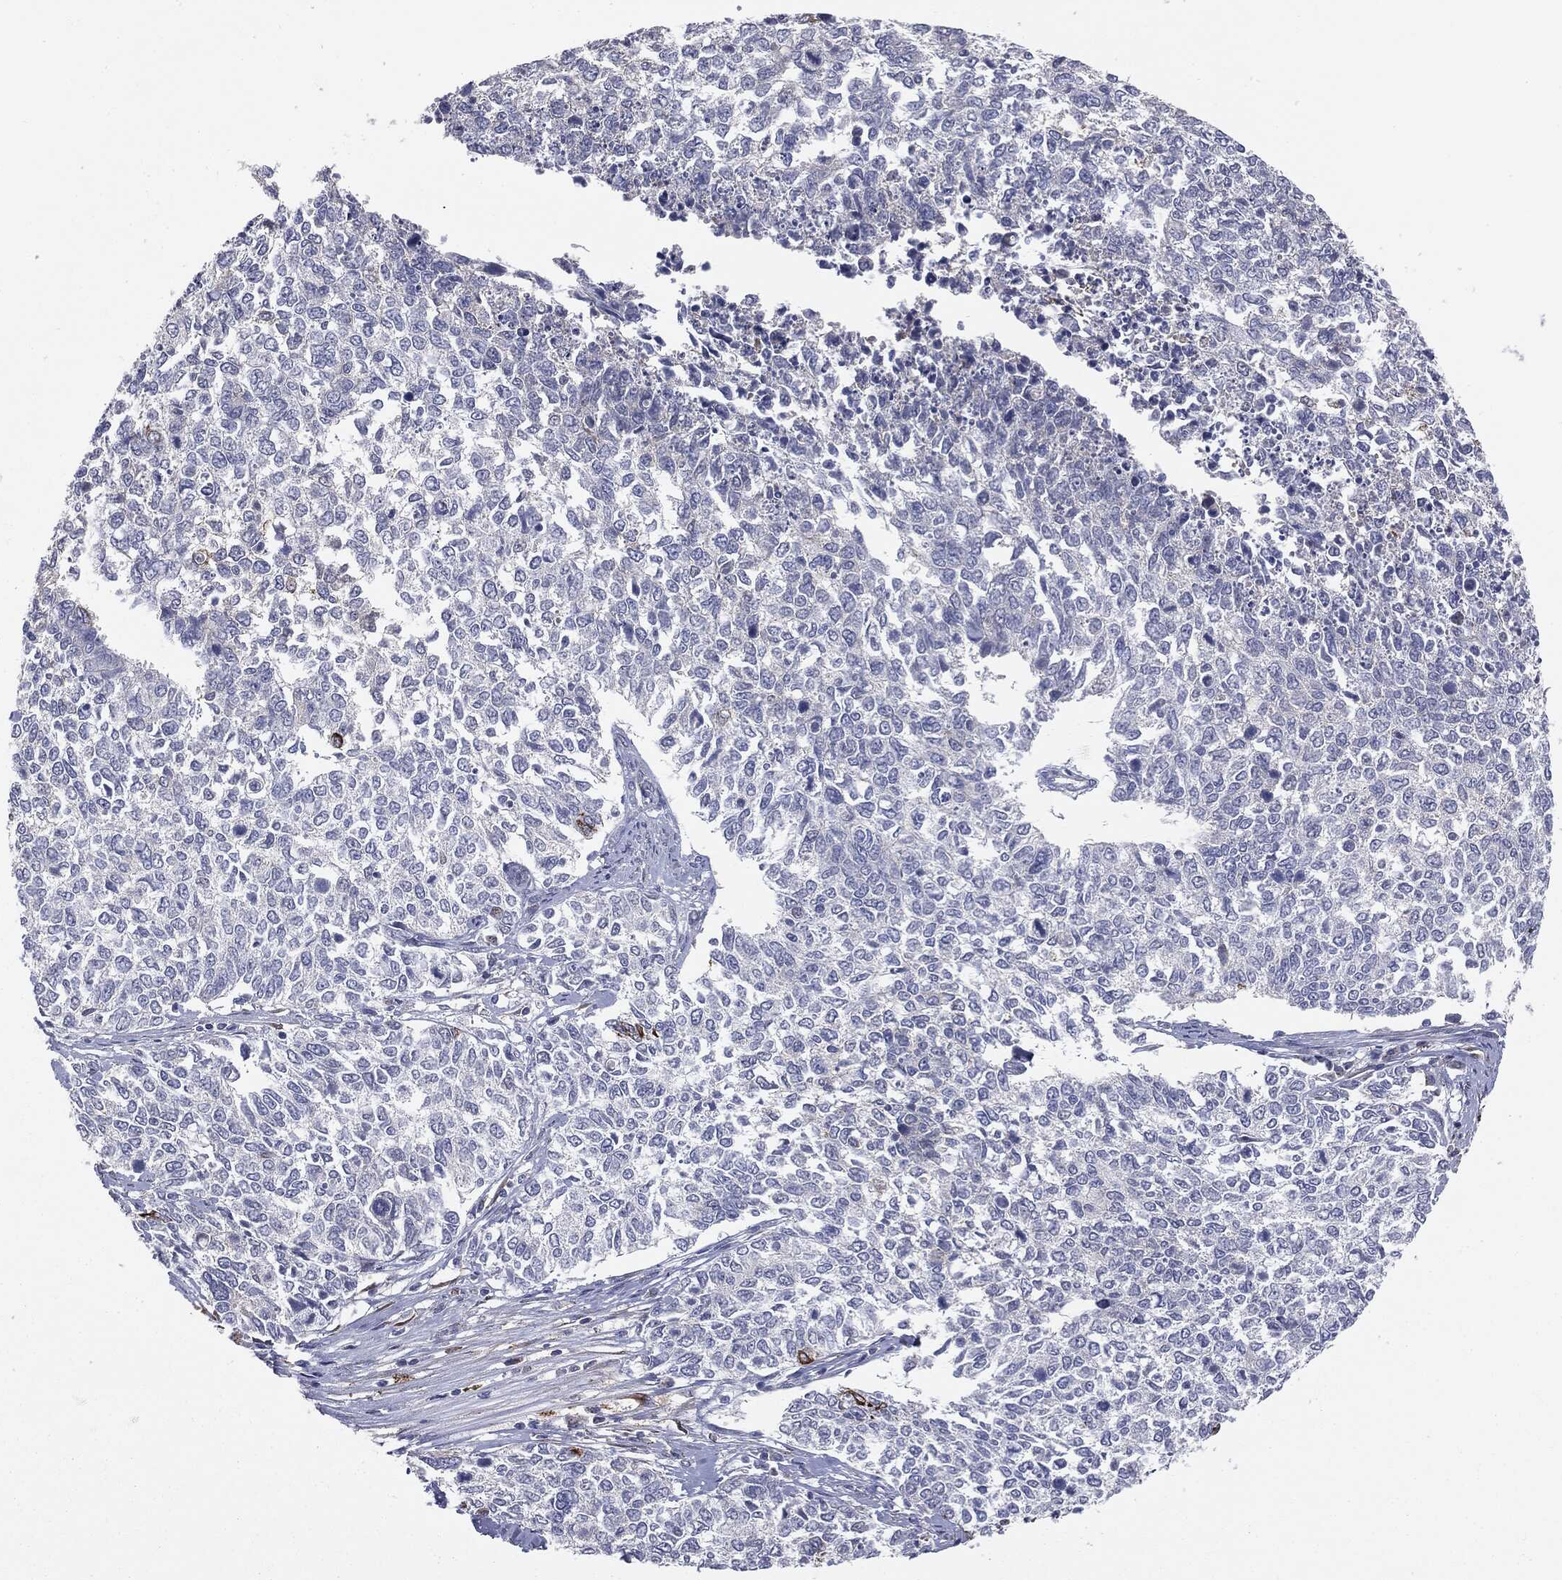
{"staining": {"intensity": "negative", "quantity": "none", "location": "none"}, "tissue": "cervical cancer", "cell_type": "Tumor cells", "image_type": "cancer", "snomed": [{"axis": "morphology", "description": "Adenocarcinoma, NOS"}, {"axis": "topography", "description": "Cervix"}], "caption": "IHC micrograph of neoplastic tissue: human adenocarcinoma (cervical) stained with DAB exhibits no significant protein positivity in tumor cells. (DAB (3,3'-diaminobenzidine) immunohistochemistry (IHC) with hematoxylin counter stain).", "gene": "KRT5", "patient": {"sex": "female", "age": 63}}